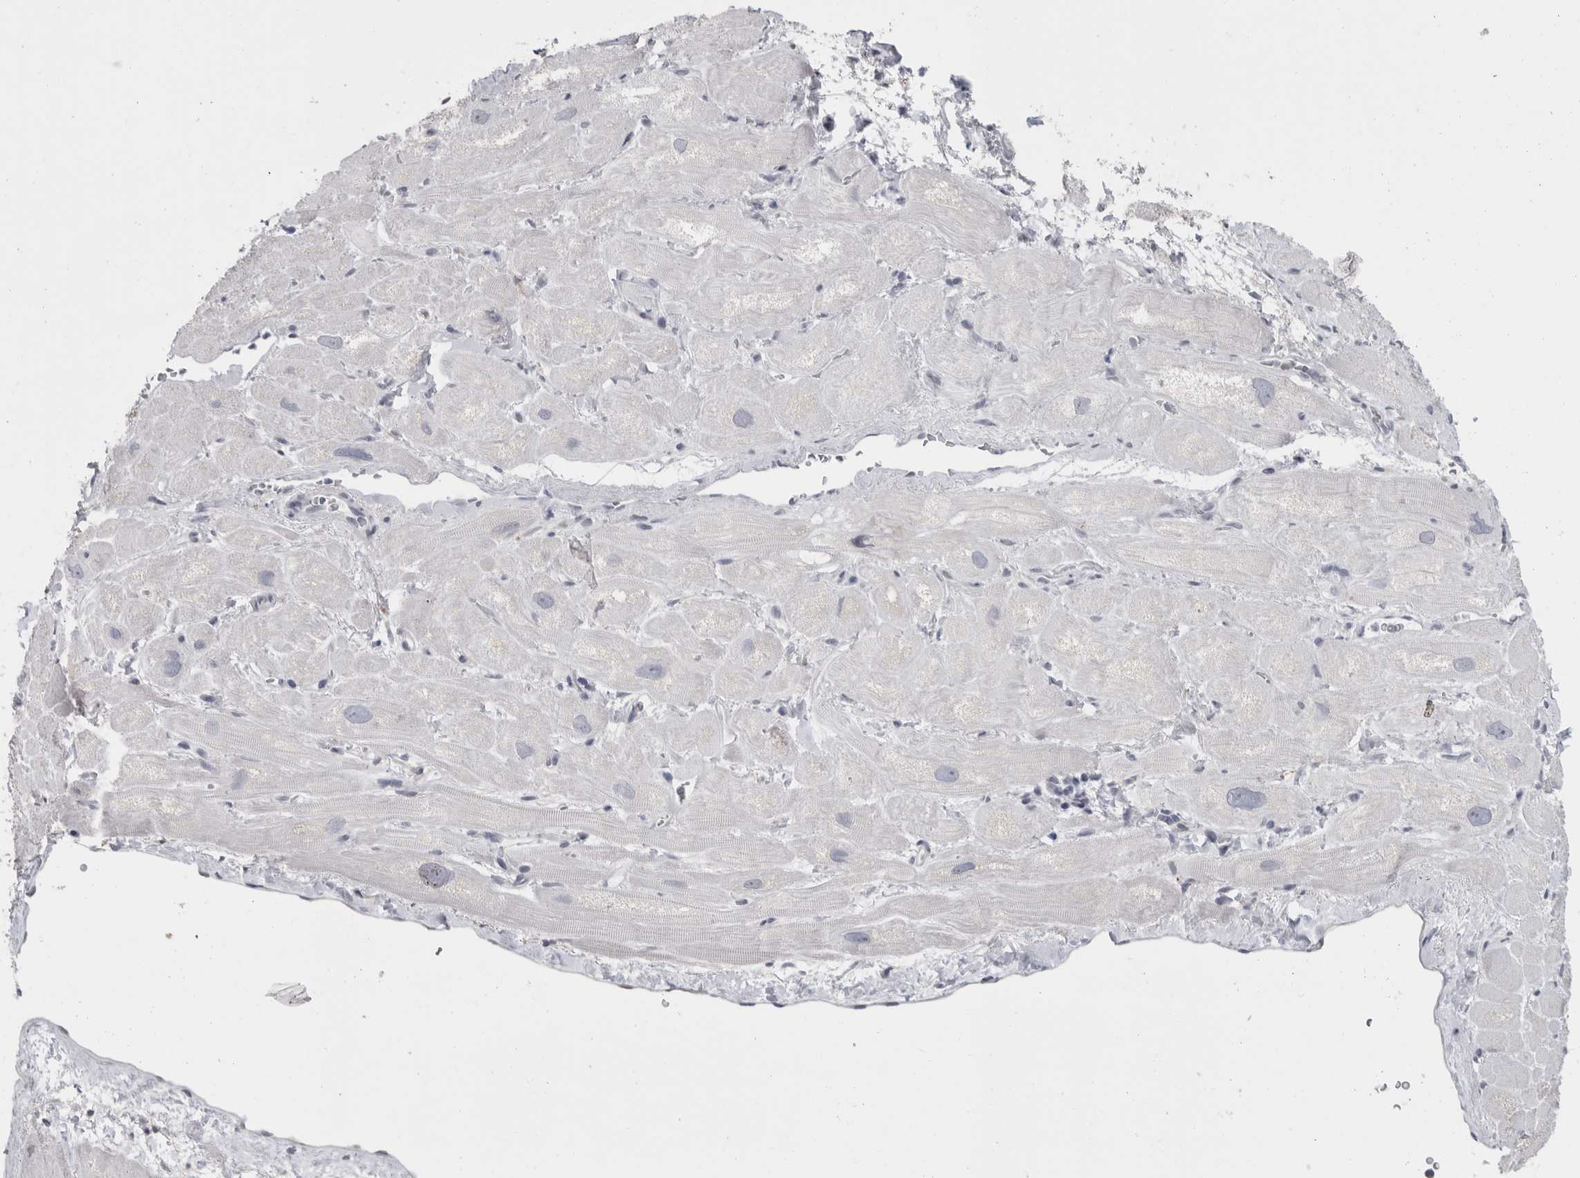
{"staining": {"intensity": "weak", "quantity": "<25%", "location": "cytoplasmic/membranous"}, "tissue": "heart muscle", "cell_type": "Cardiomyocytes", "image_type": "normal", "snomed": [{"axis": "morphology", "description": "Normal tissue, NOS"}, {"axis": "topography", "description": "Heart"}], "caption": "Heart muscle was stained to show a protein in brown. There is no significant expression in cardiomyocytes. The staining was performed using DAB to visualize the protein expression in brown, while the nuclei were stained in blue with hematoxylin (Magnification: 20x).", "gene": "TMEM242", "patient": {"sex": "male", "age": 49}}